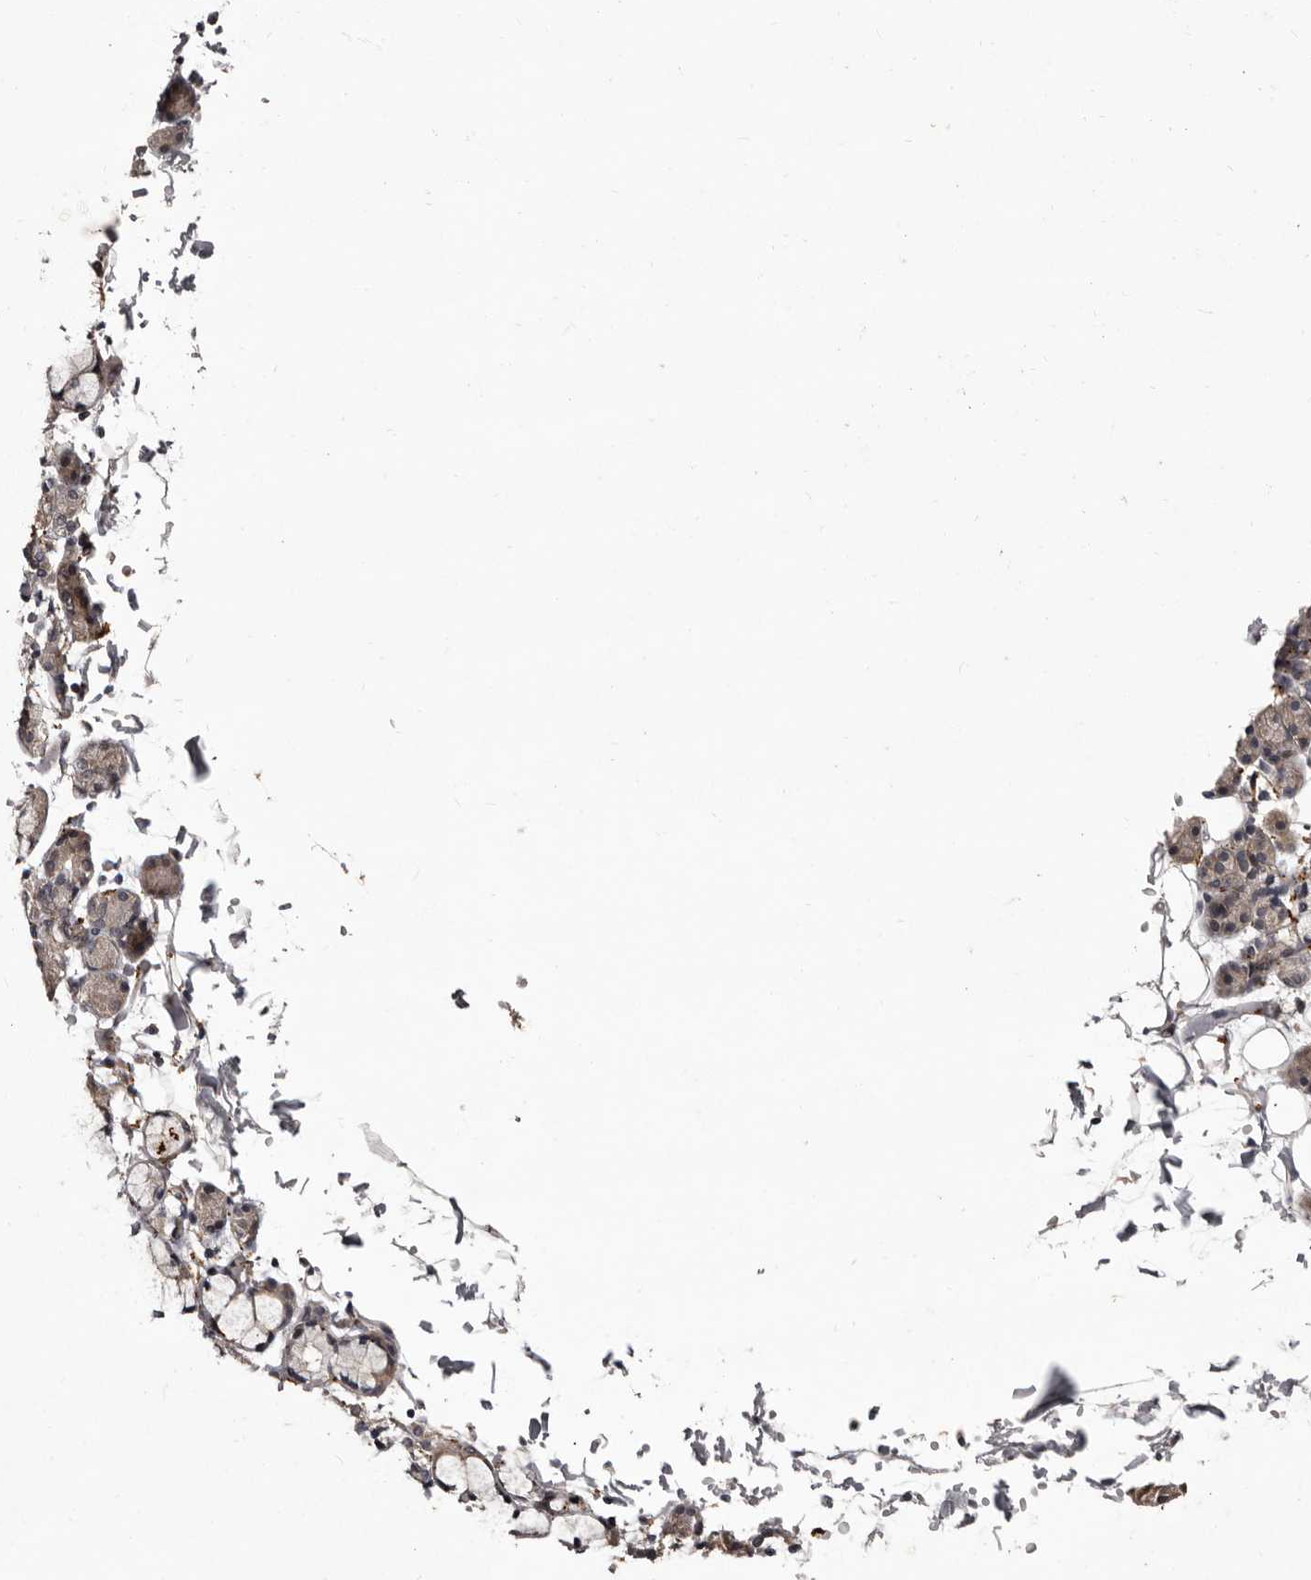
{"staining": {"intensity": "negative", "quantity": "none", "location": "none"}, "tissue": "salivary gland", "cell_type": "Glandular cells", "image_type": "normal", "snomed": [{"axis": "morphology", "description": "Normal tissue, NOS"}, {"axis": "topography", "description": "Salivary gland"}], "caption": "The immunohistochemistry (IHC) micrograph has no significant expression in glandular cells of salivary gland.", "gene": "LANCL2", "patient": {"sex": "male", "age": 63}}